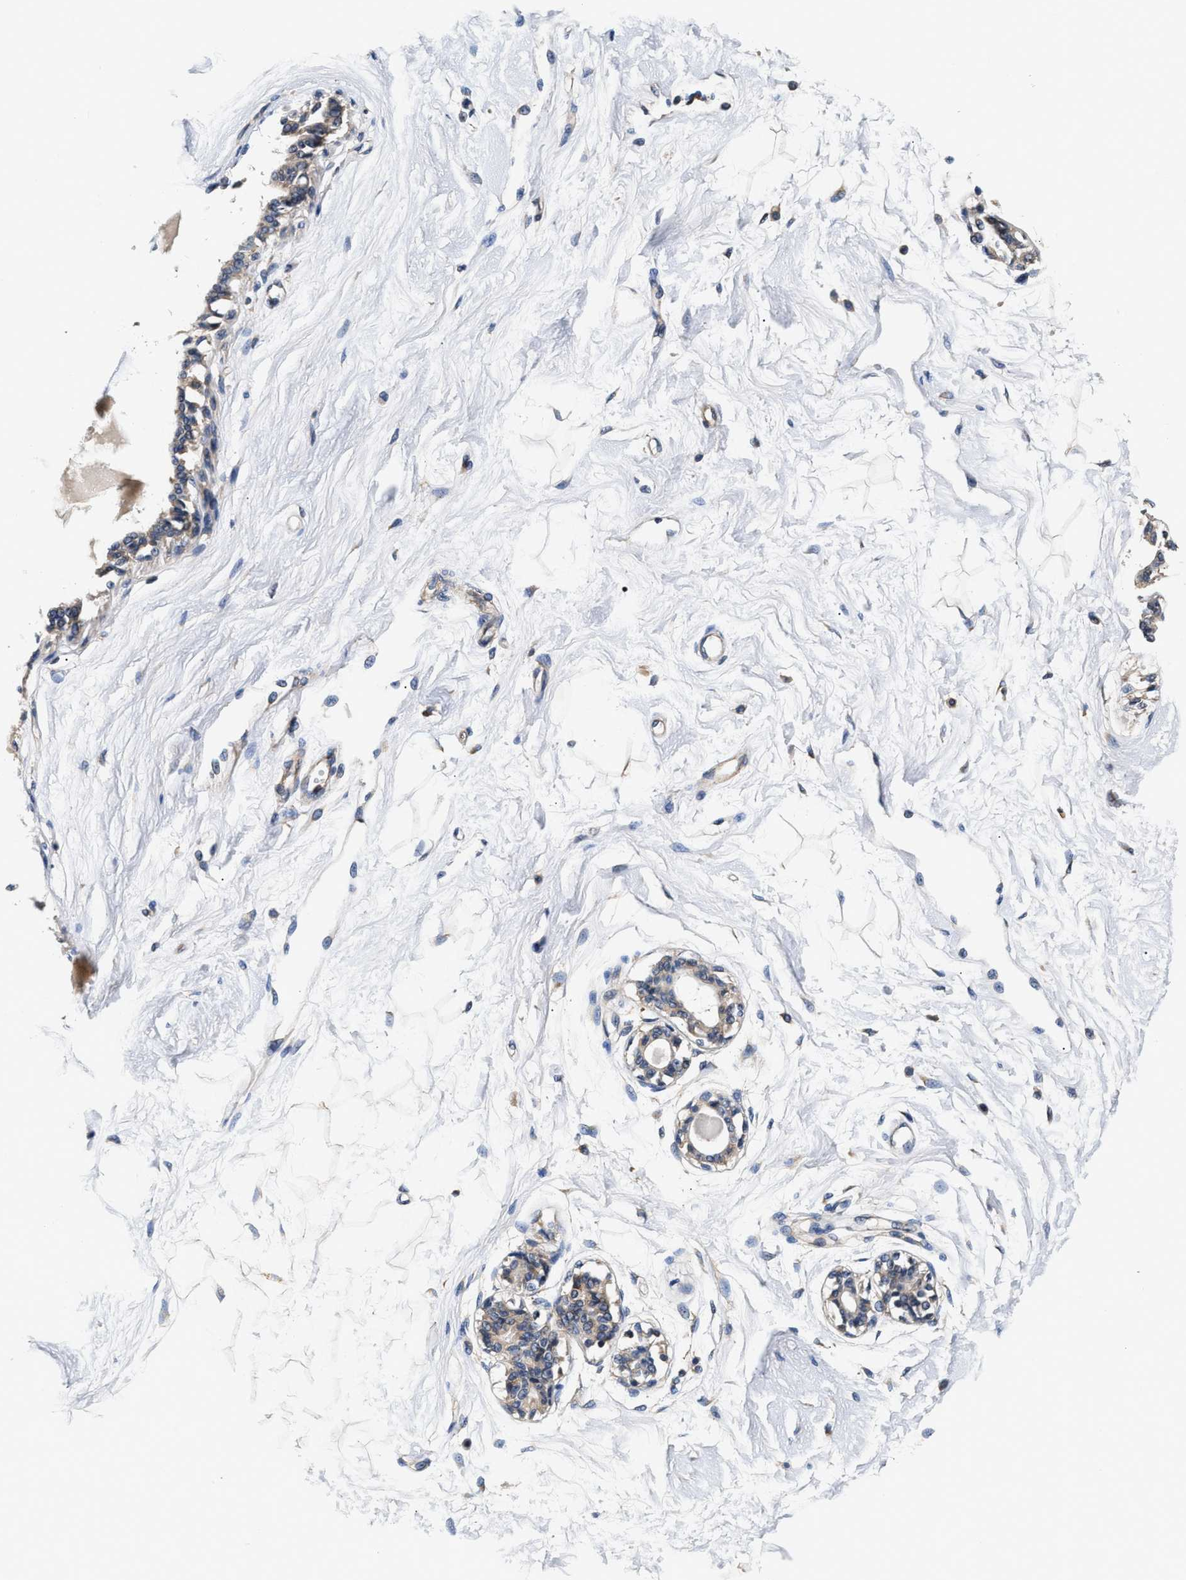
{"staining": {"intensity": "moderate", "quantity": "25%-75%", "location": "cytoplasmic/membranous"}, "tissue": "breast", "cell_type": "Adipocytes", "image_type": "normal", "snomed": [{"axis": "morphology", "description": "Normal tissue, NOS"}, {"axis": "topography", "description": "Breast"}], "caption": "High-magnification brightfield microscopy of benign breast stained with DAB (3,3'-diaminobenzidine) (brown) and counterstained with hematoxylin (blue). adipocytes exhibit moderate cytoplasmic/membranous staining is identified in approximately25%-75% of cells.", "gene": "TEX2", "patient": {"sex": "female", "age": 45}}